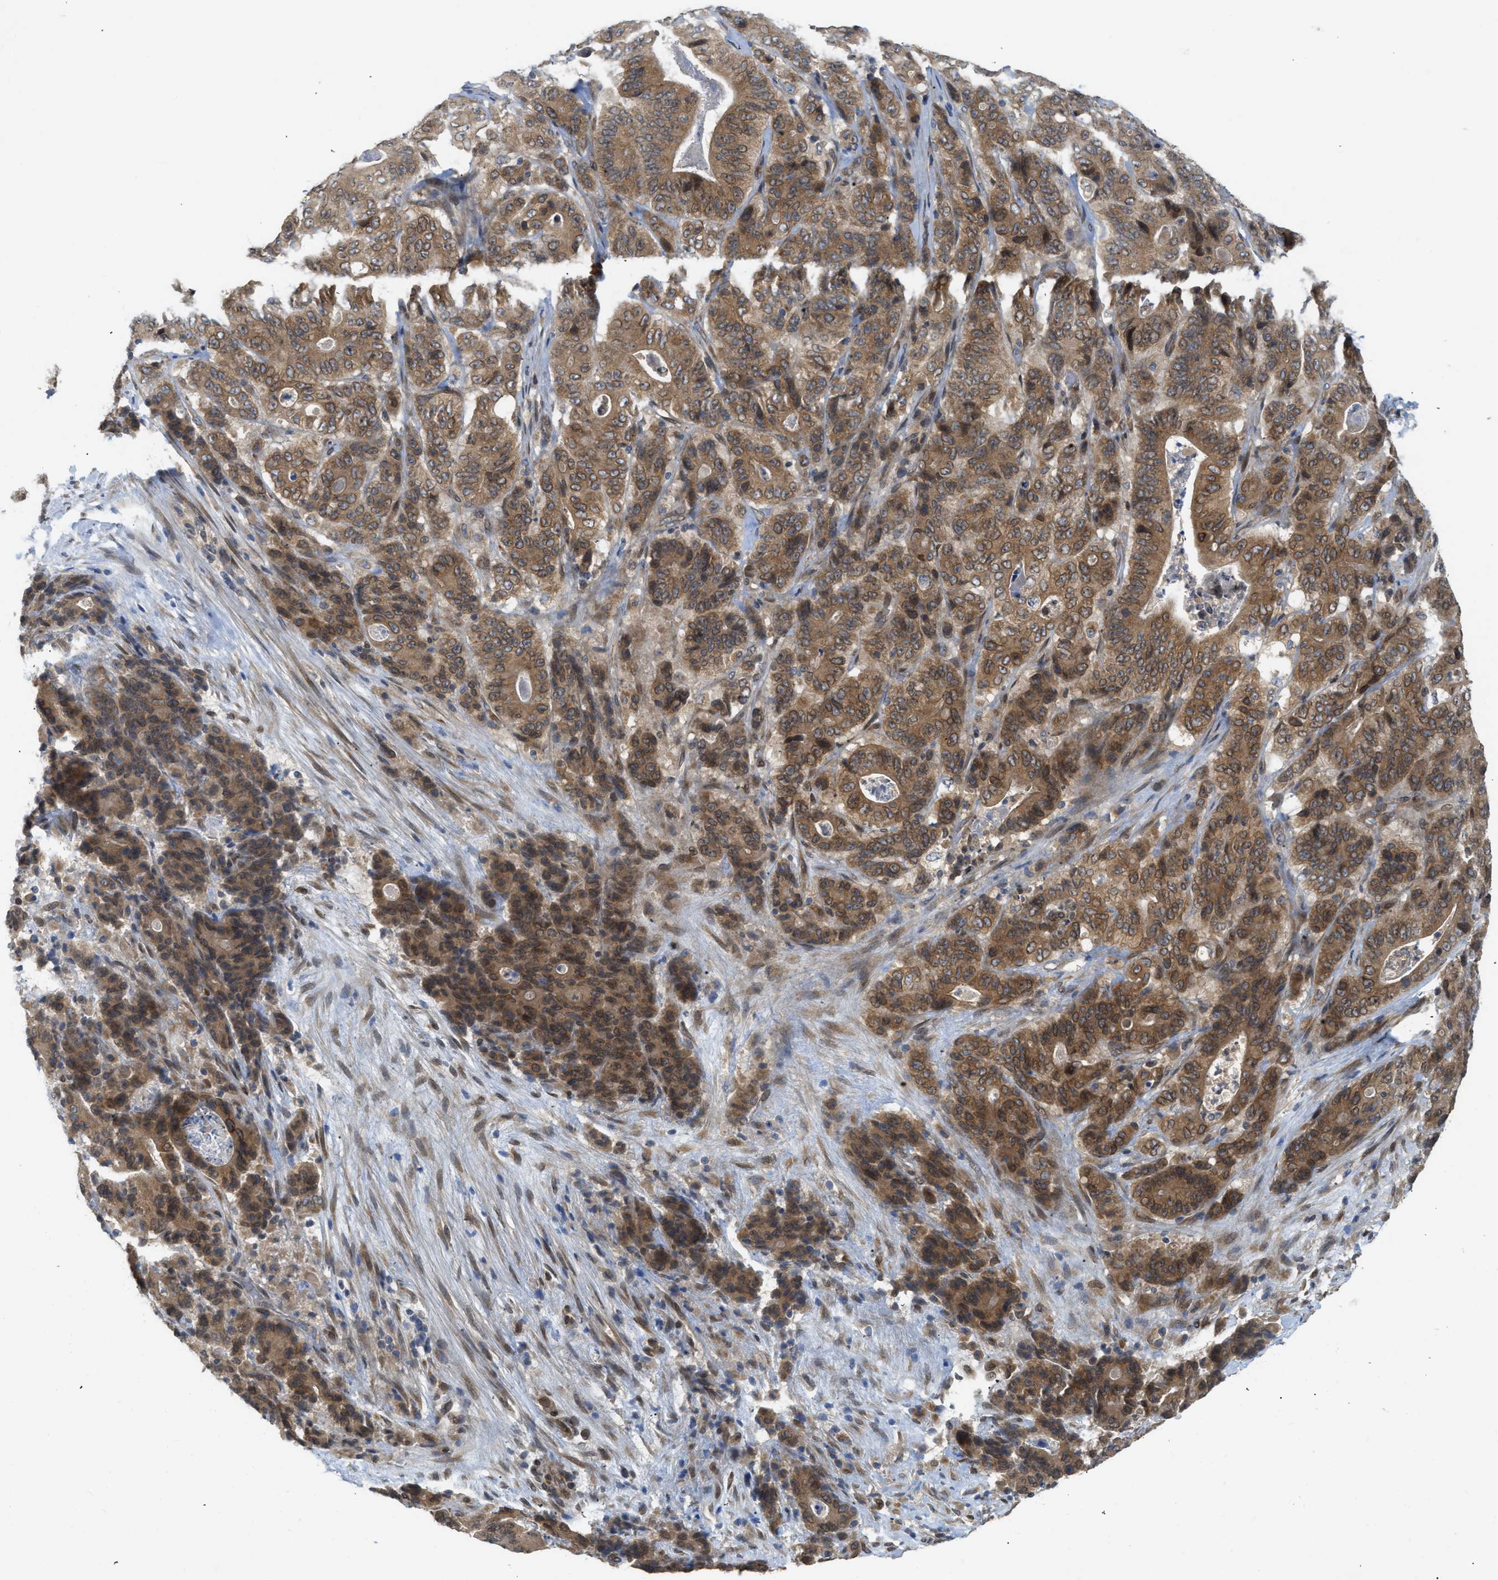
{"staining": {"intensity": "moderate", "quantity": ">75%", "location": "cytoplasmic/membranous"}, "tissue": "stomach cancer", "cell_type": "Tumor cells", "image_type": "cancer", "snomed": [{"axis": "morphology", "description": "Adenocarcinoma, NOS"}, {"axis": "topography", "description": "Stomach"}], "caption": "Immunohistochemistry (DAB (3,3'-diaminobenzidine)) staining of stomach adenocarcinoma reveals moderate cytoplasmic/membranous protein positivity in approximately >75% of tumor cells.", "gene": "EIF2AK3", "patient": {"sex": "female", "age": 73}}